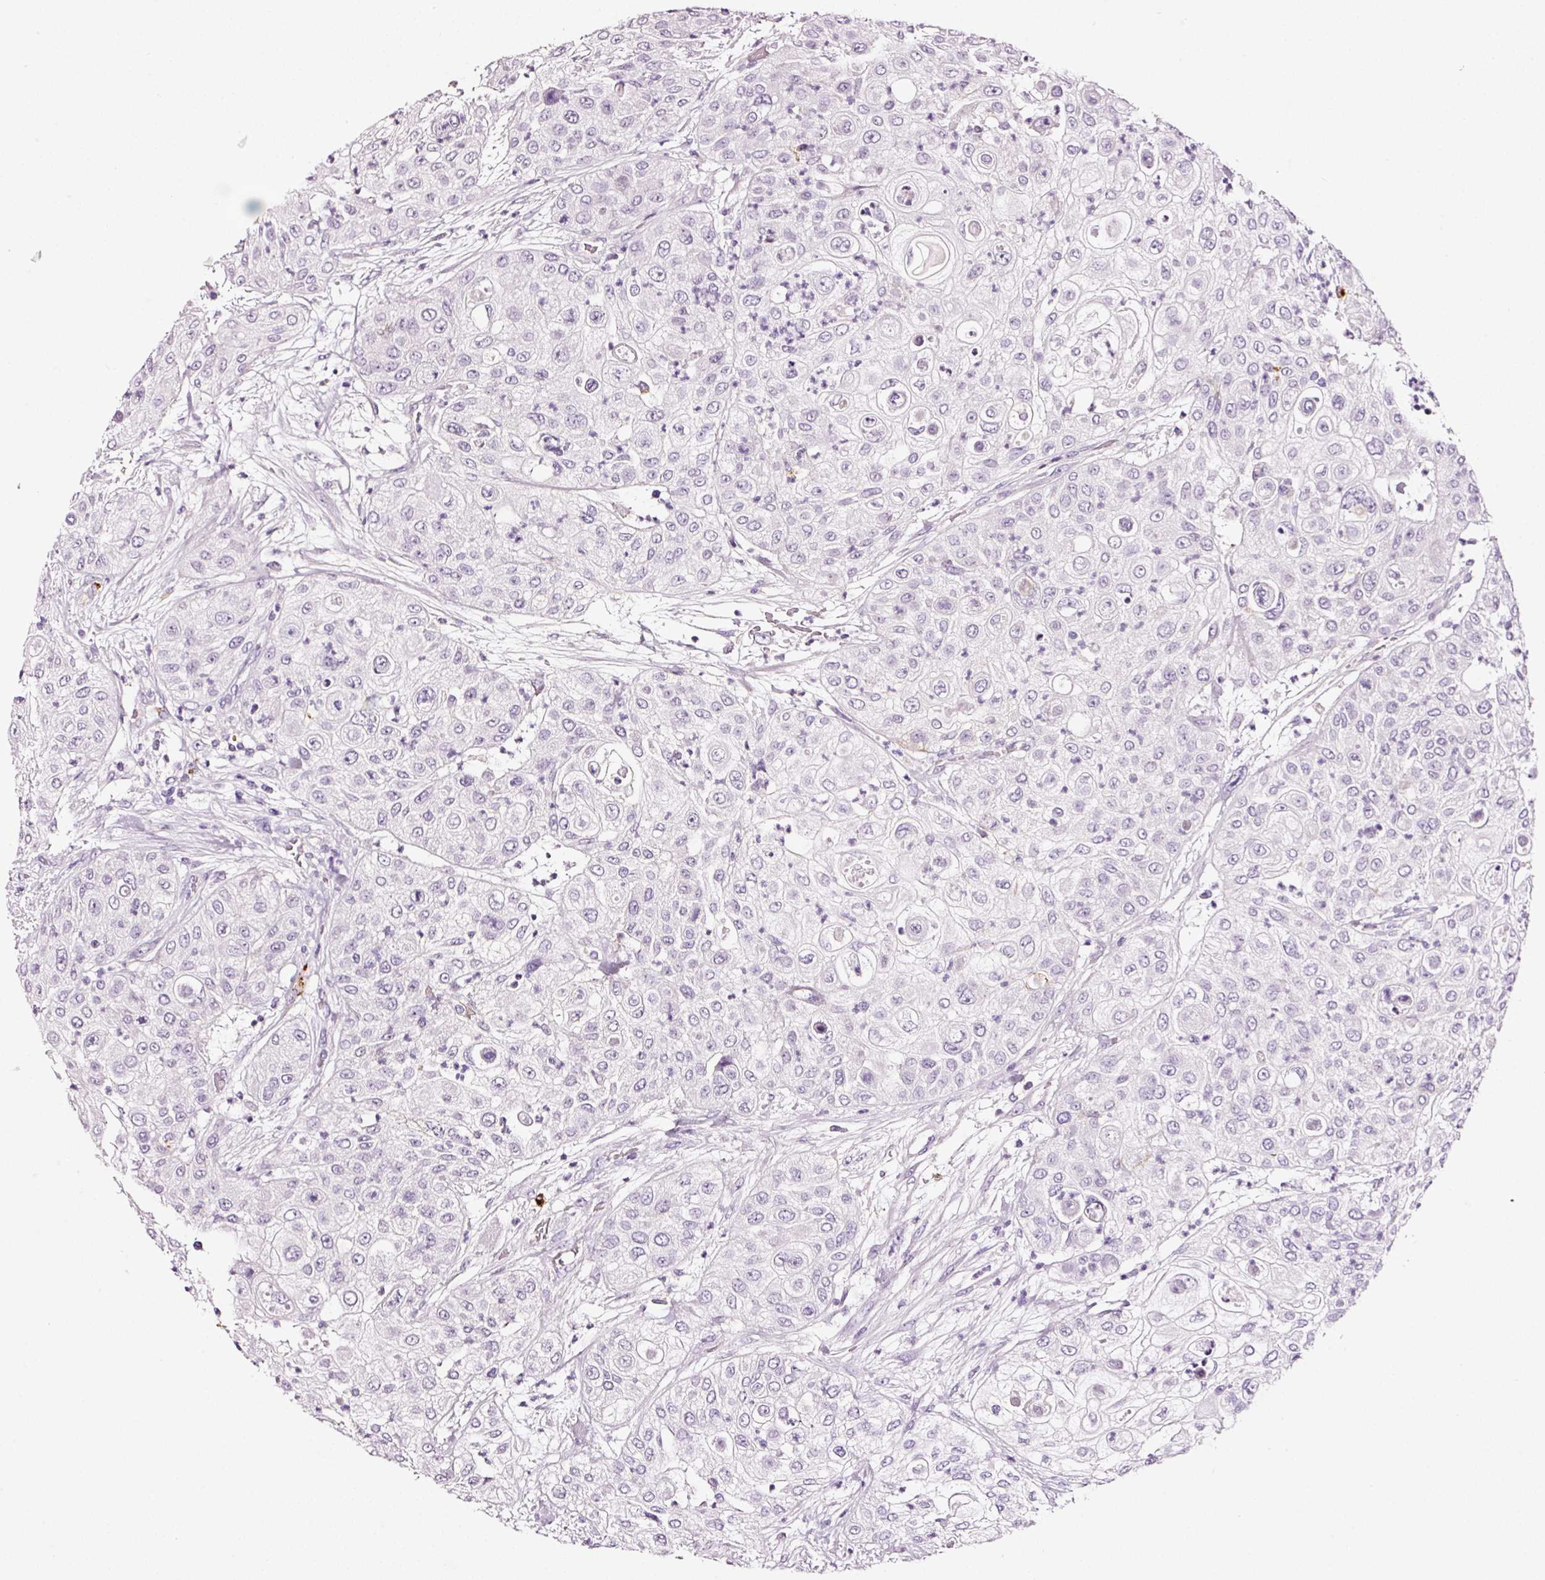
{"staining": {"intensity": "negative", "quantity": "none", "location": "none"}, "tissue": "urothelial cancer", "cell_type": "Tumor cells", "image_type": "cancer", "snomed": [{"axis": "morphology", "description": "Urothelial carcinoma, High grade"}, {"axis": "topography", "description": "Urinary bladder"}], "caption": "Tumor cells are negative for protein expression in human urothelial carcinoma (high-grade).", "gene": "LAMP3", "patient": {"sex": "female", "age": 79}}